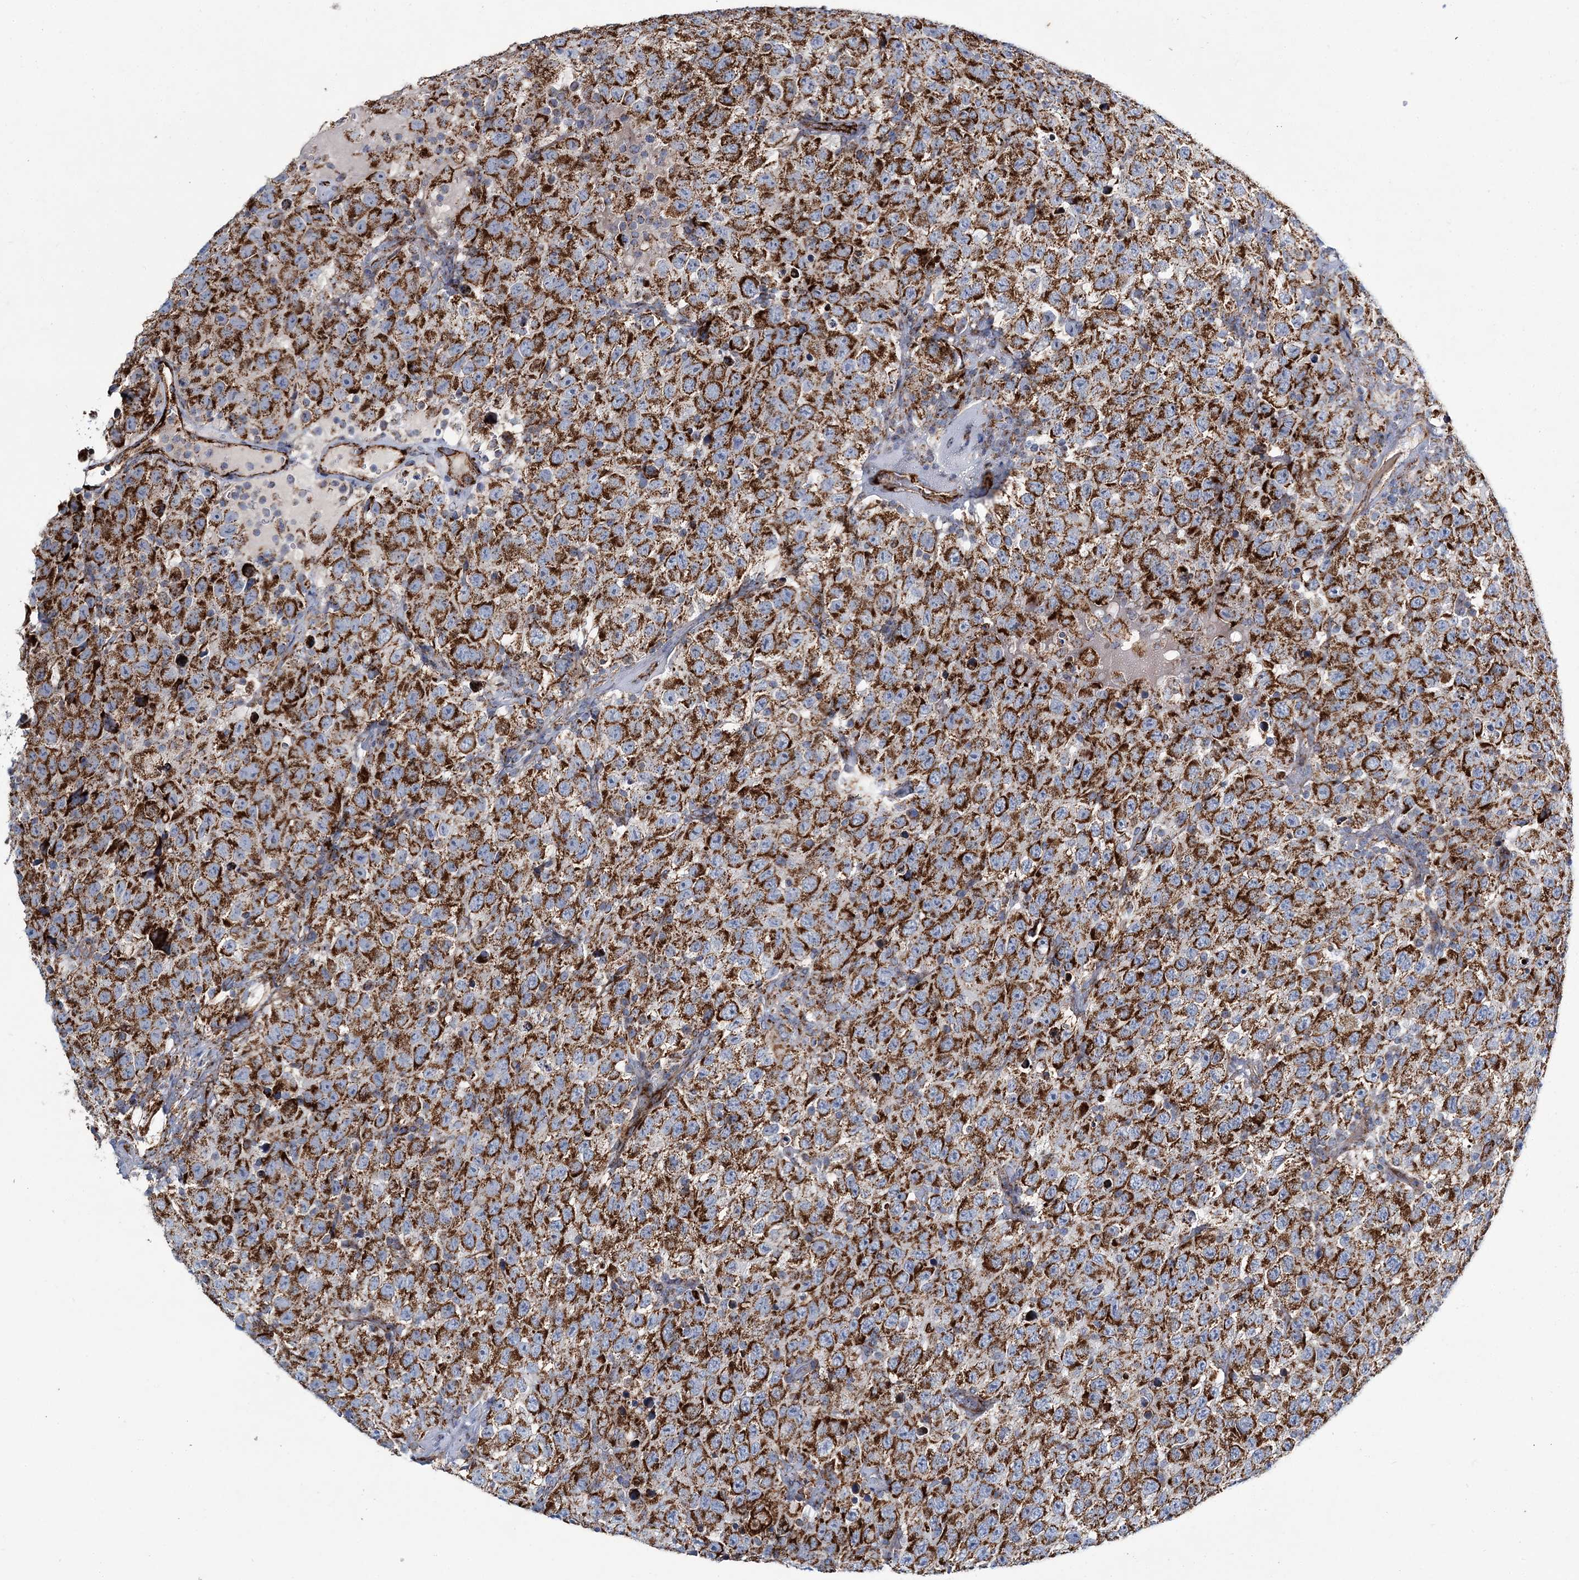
{"staining": {"intensity": "strong", "quantity": ">75%", "location": "cytoplasmic/membranous"}, "tissue": "testis cancer", "cell_type": "Tumor cells", "image_type": "cancer", "snomed": [{"axis": "morphology", "description": "Seminoma, NOS"}, {"axis": "topography", "description": "Testis"}], "caption": "Tumor cells display high levels of strong cytoplasmic/membranous positivity in approximately >75% of cells in human testis seminoma. (brown staining indicates protein expression, while blue staining denotes nuclei).", "gene": "ARHGAP6", "patient": {"sex": "male", "age": 41}}